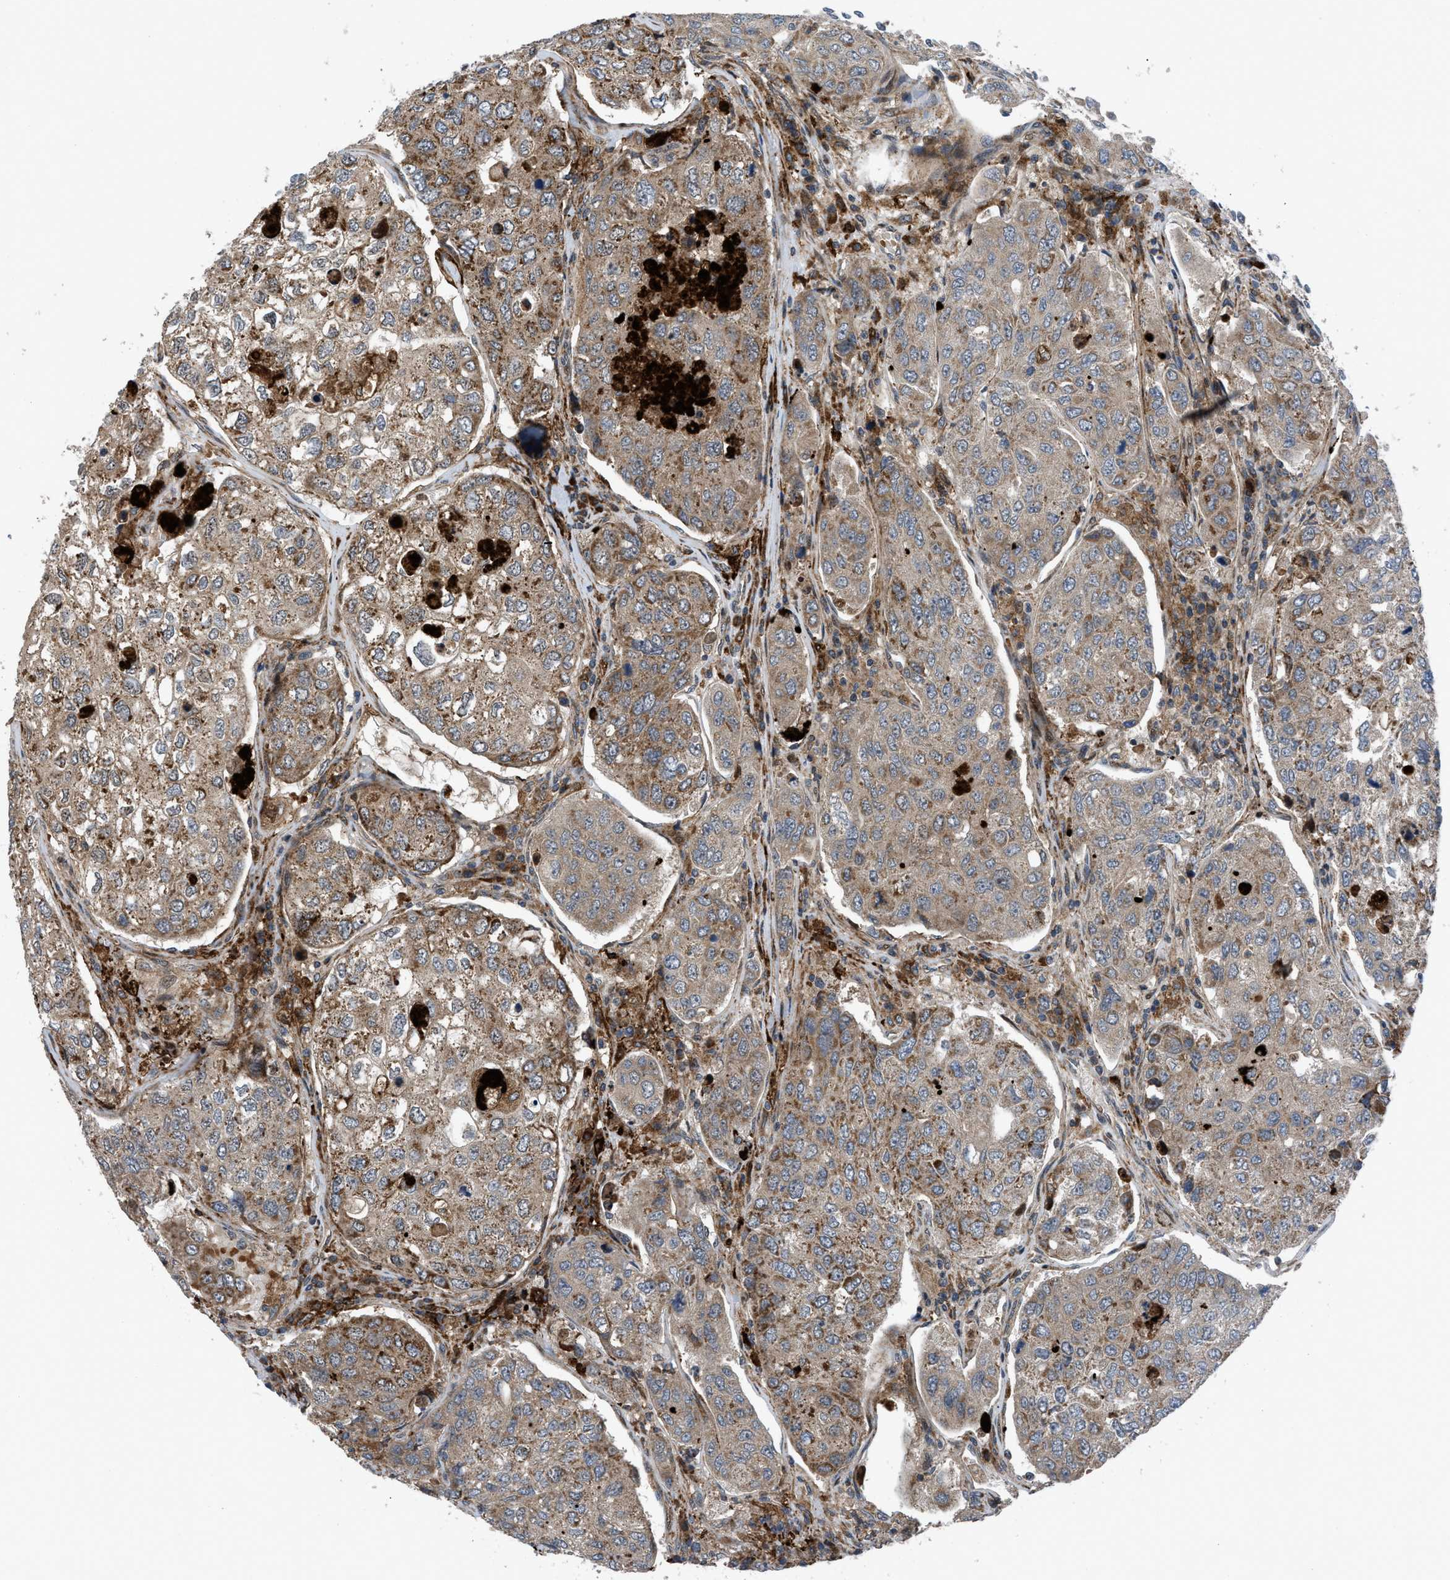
{"staining": {"intensity": "moderate", "quantity": ">75%", "location": "cytoplasmic/membranous"}, "tissue": "urothelial cancer", "cell_type": "Tumor cells", "image_type": "cancer", "snomed": [{"axis": "morphology", "description": "Urothelial carcinoma, High grade"}, {"axis": "topography", "description": "Lymph node"}, {"axis": "topography", "description": "Urinary bladder"}], "caption": "This histopathology image exhibits high-grade urothelial carcinoma stained with immunohistochemistry (IHC) to label a protein in brown. The cytoplasmic/membranous of tumor cells show moderate positivity for the protein. Nuclei are counter-stained blue.", "gene": "AP3M2", "patient": {"sex": "male", "age": 51}}